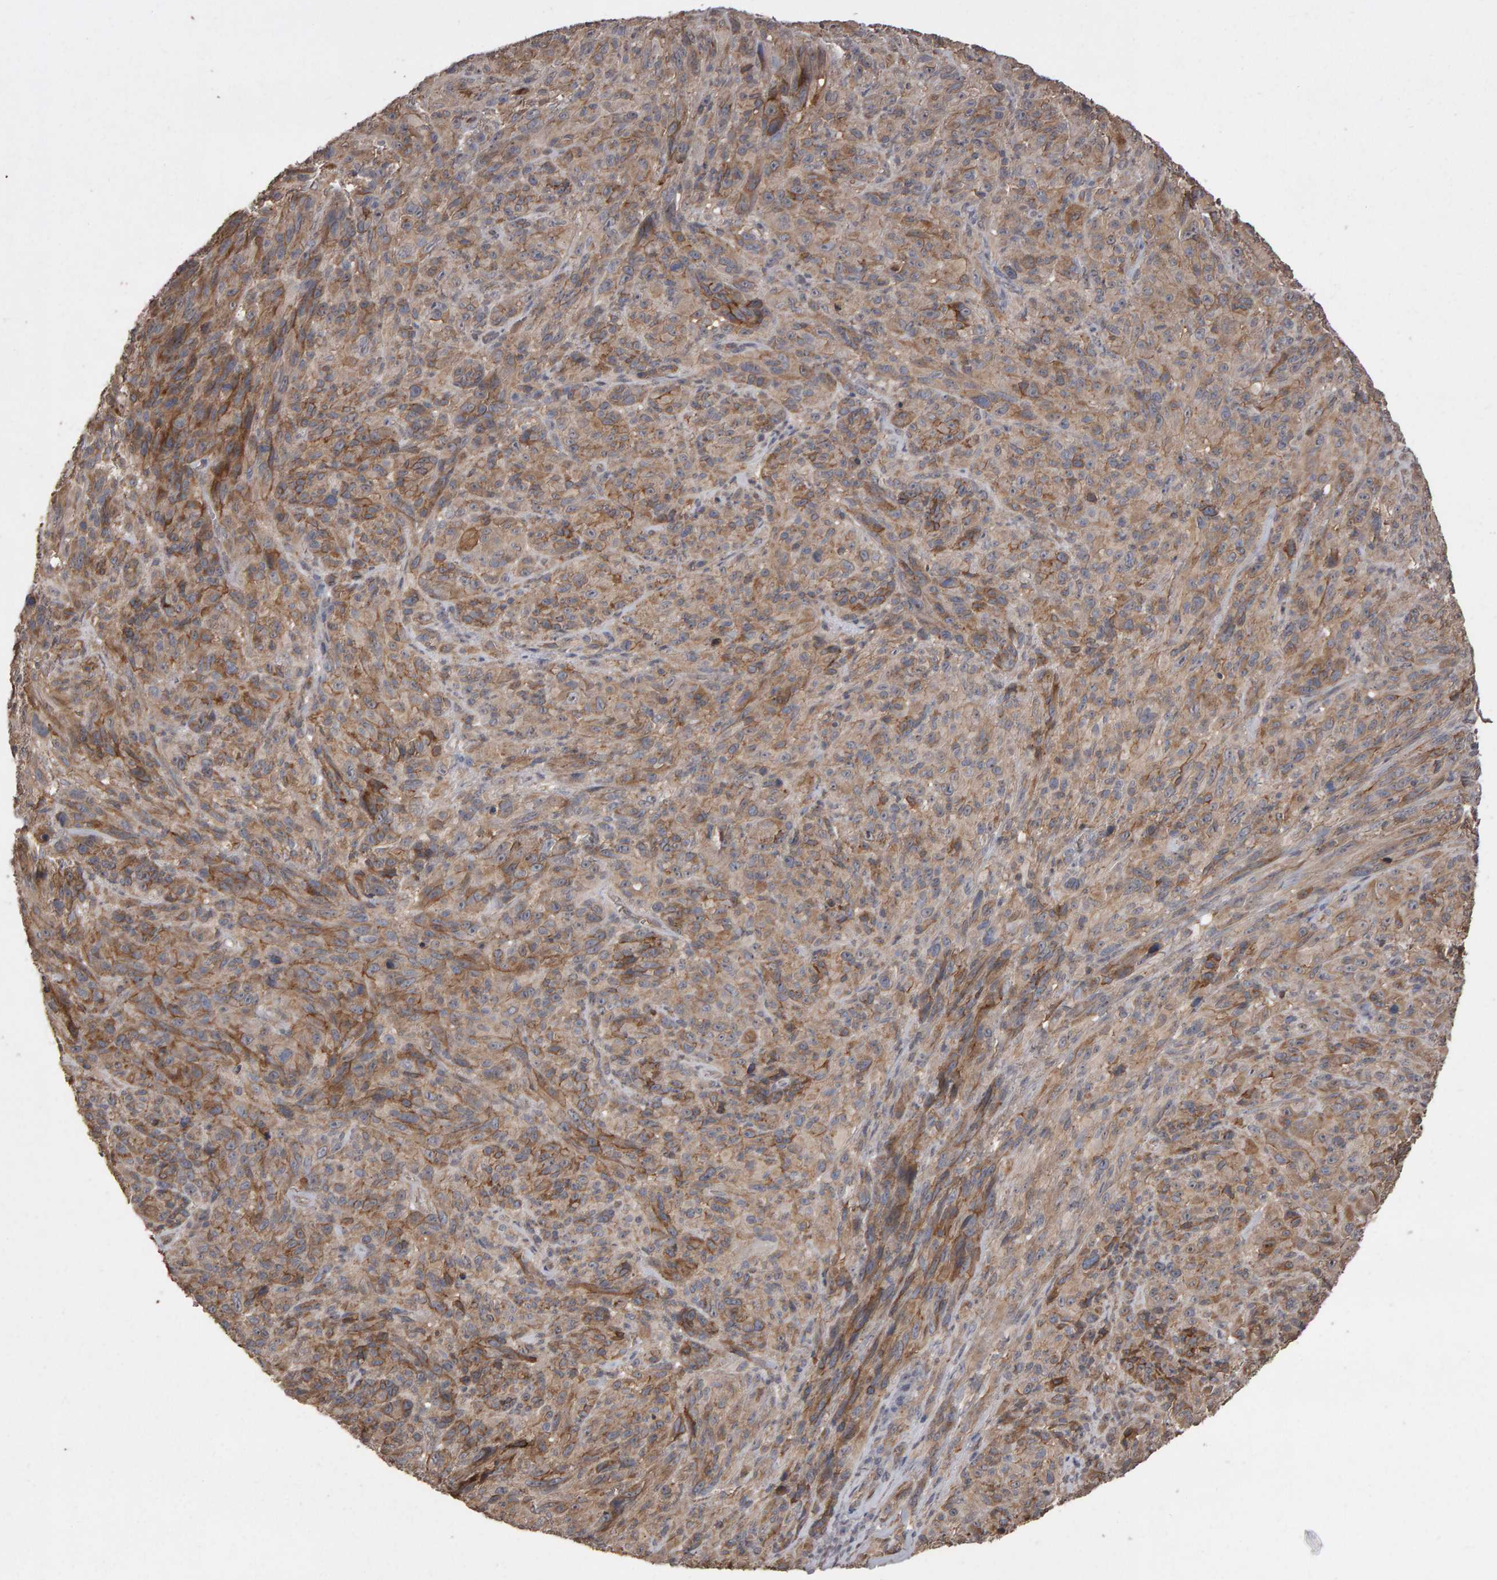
{"staining": {"intensity": "weak", "quantity": ">75%", "location": "cytoplasmic/membranous"}, "tissue": "melanoma", "cell_type": "Tumor cells", "image_type": "cancer", "snomed": [{"axis": "morphology", "description": "Malignant melanoma, NOS"}, {"axis": "topography", "description": "Skin of head"}], "caption": "Melanoma tissue shows weak cytoplasmic/membranous positivity in approximately >75% of tumor cells (DAB = brown stain, brightfield microscopy at high magnification).", "gene": "SCRIB", "patient": {"sex": "male", "age": 96}}